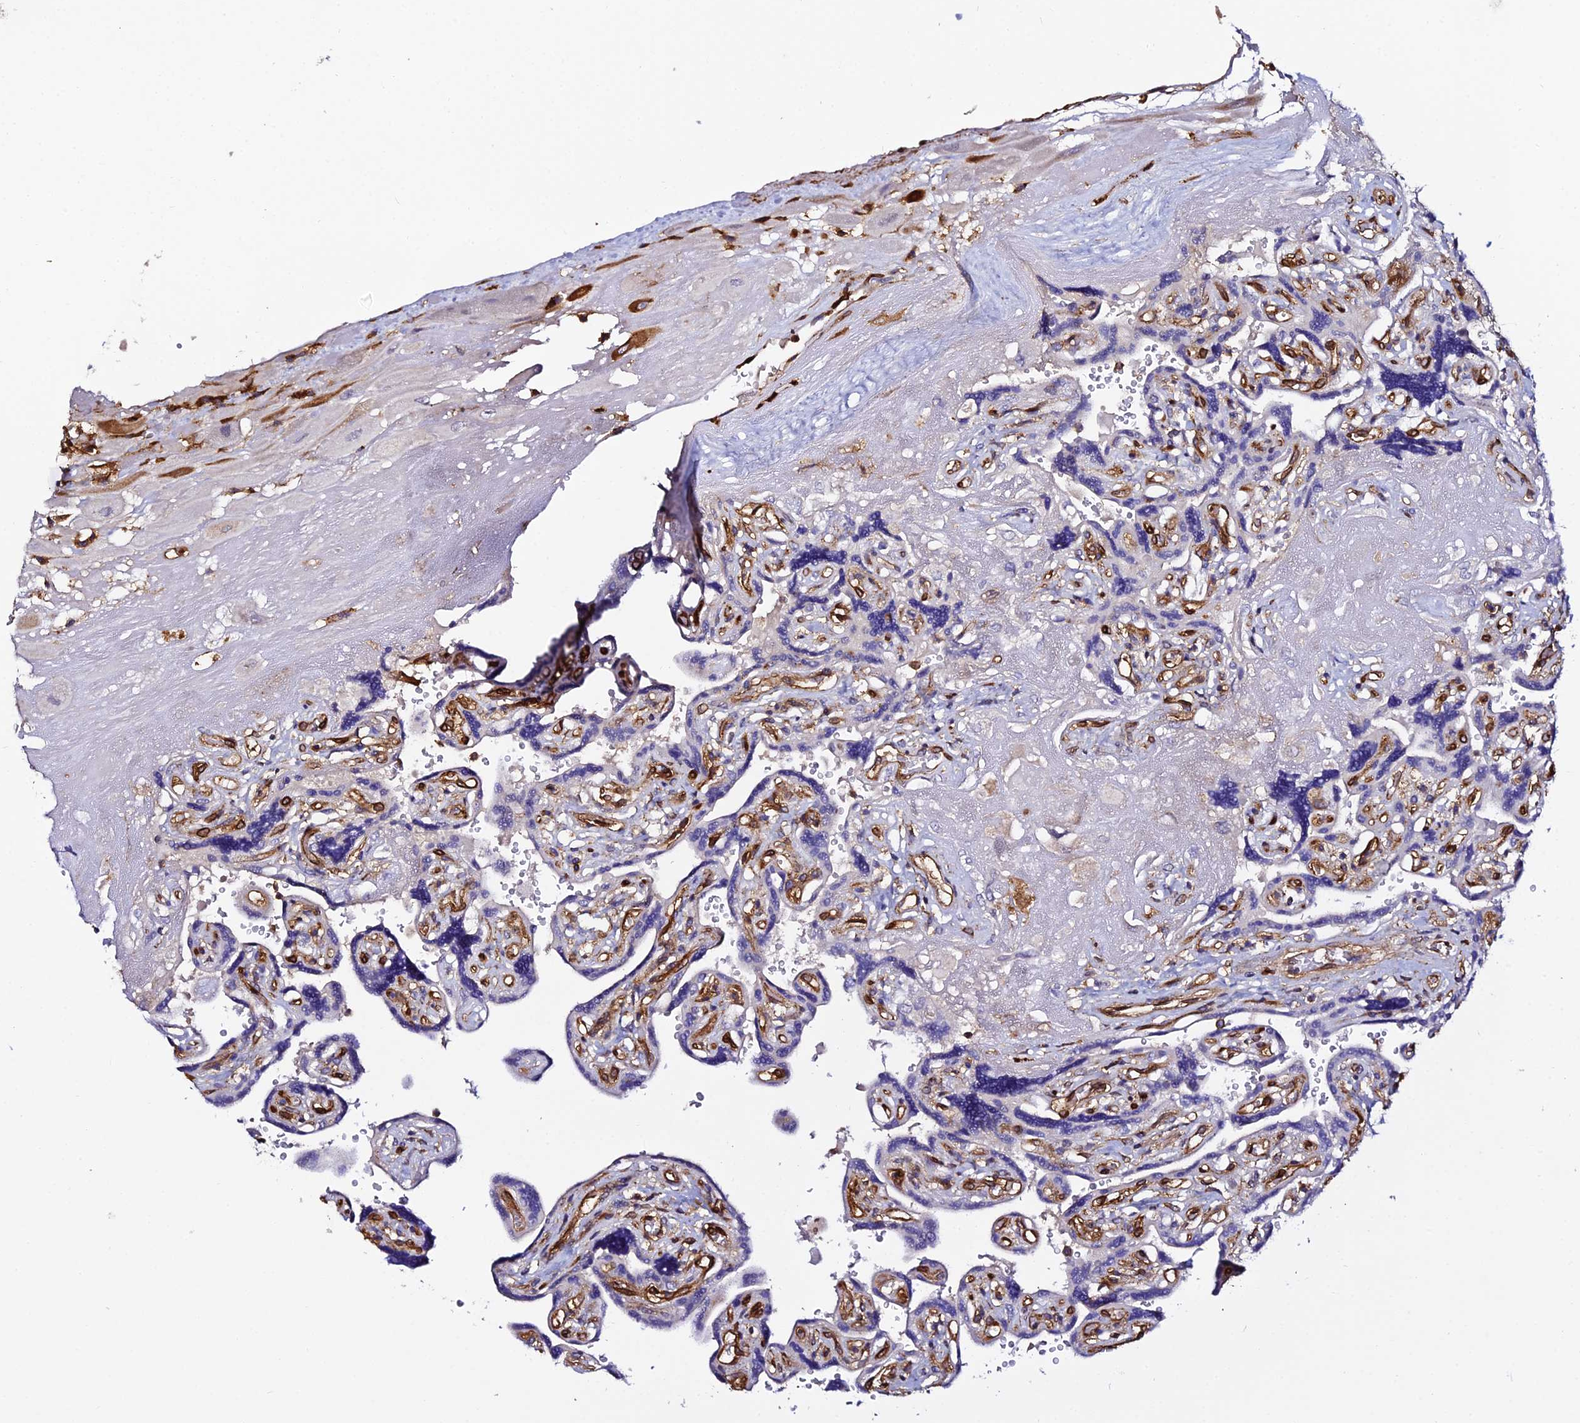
{"staining": {"intensity": "negative", "quantity": "none", "location": "none"}, "tissue": "placenta", "cell_type": "Decidual cells", "image_type": "normal", "snomed": [{"axis": "morphology", "description": "Normal tissue, NOS"}, {"axis": "topography", "description": "Placenta"}], "caption": "The photomicrograph displays no staining of decidual cells in benign placenta. (Immunohistochemistry, brightfield microscopy, high magnification).", "gene": "TRPV2", "patient": {"sex": "female", "age": 32}}